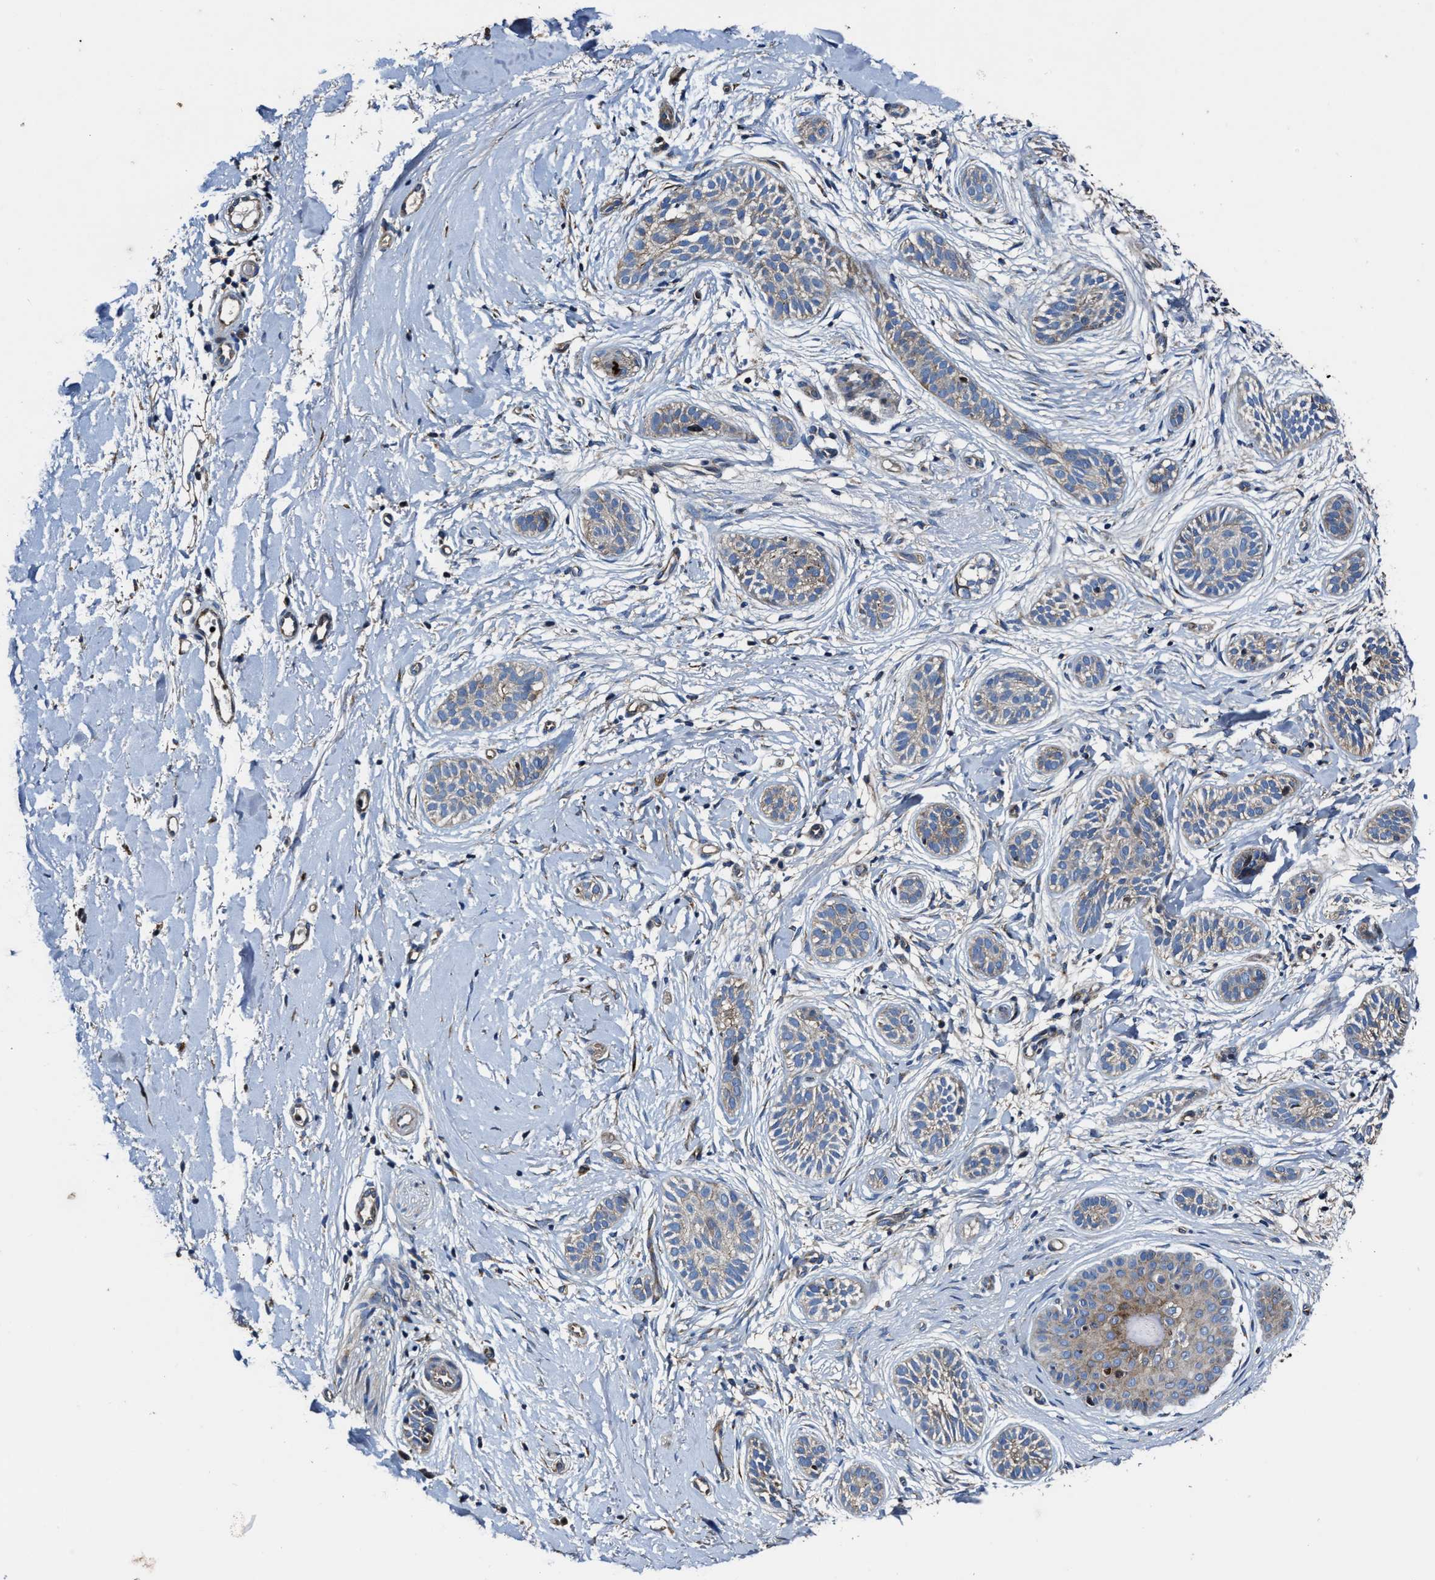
{"staining": {"intensity": "weak", "quantity": "<25%", "location": "cytoplasmic/membranous"}, "tissue": "skin cancer", "cell_type": "Tumor cells", "image_type": "cancer", "snomed": [{"axis": "morphology", "description": "Normal tissue, NOS"}, {"axis": "morphology", "description": "Basal cell carcinoma"}, {"axis": "topography", "description": "Skin"}], "caption": "High power microscopy histopathology image of an IHC micrograph of skin cancer, revealing no significant staining in tumor cells.", "gene": "PTAR1", "patient": {"sex": "male", "age": 63}}